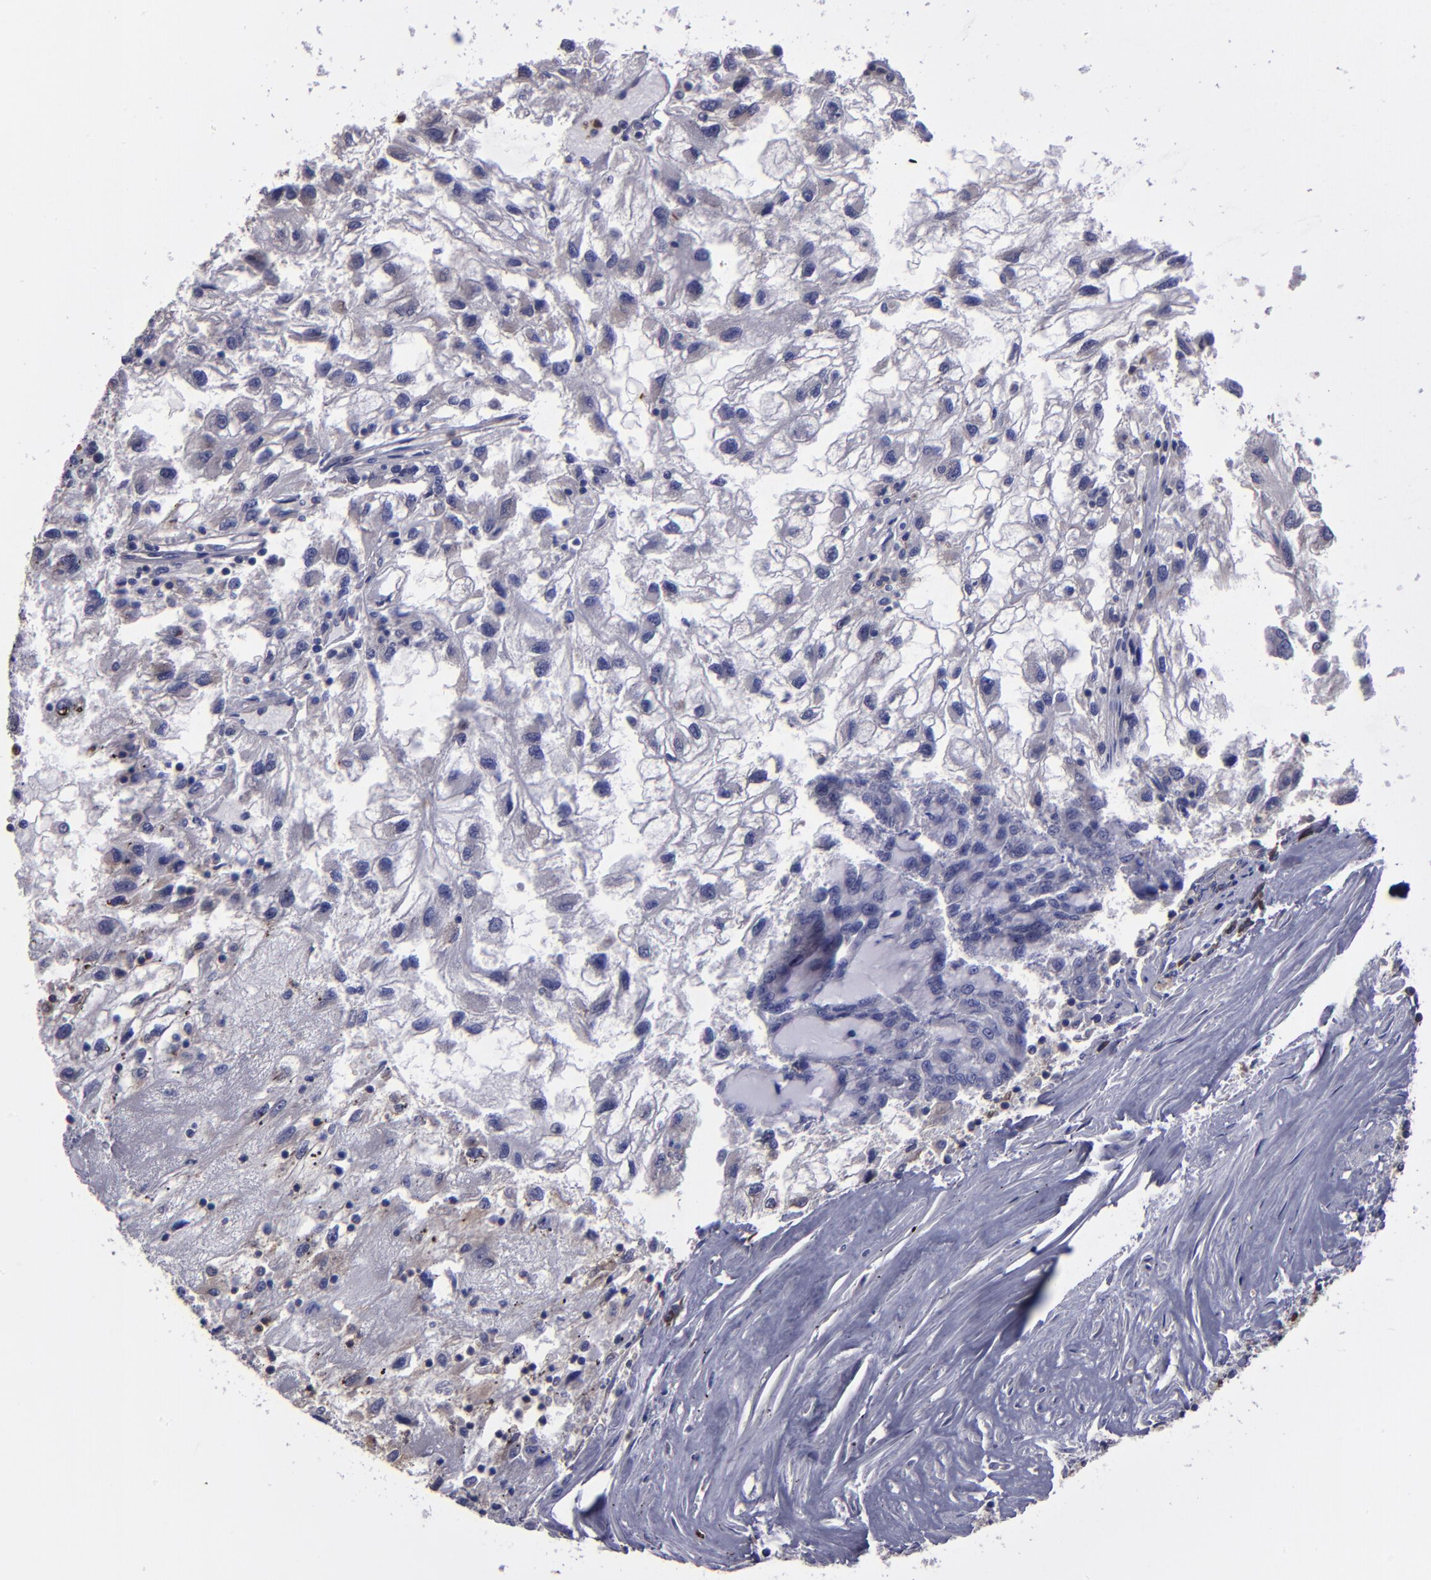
{"staining": {"intensity": "weak", "quantity": "<25%", "location": "cytoplasmic/membranous"}, "tissue": "renal cancer", "cell_type": "Tumor cells", "image_type": "cancer", "snomed": [{"axis": "morphology", "description": "Normal tissue, NOS"}, {"axis": "morphology", "description": "Adenocarcinoma, NOS"}, {"axis": "topography", "description": "Kidney"}], "caption": "Tumor cells are negative for brown protein staining in renal cancer.", "gene": "CARS1", "patient": {"sex": "male", "age": 71}}